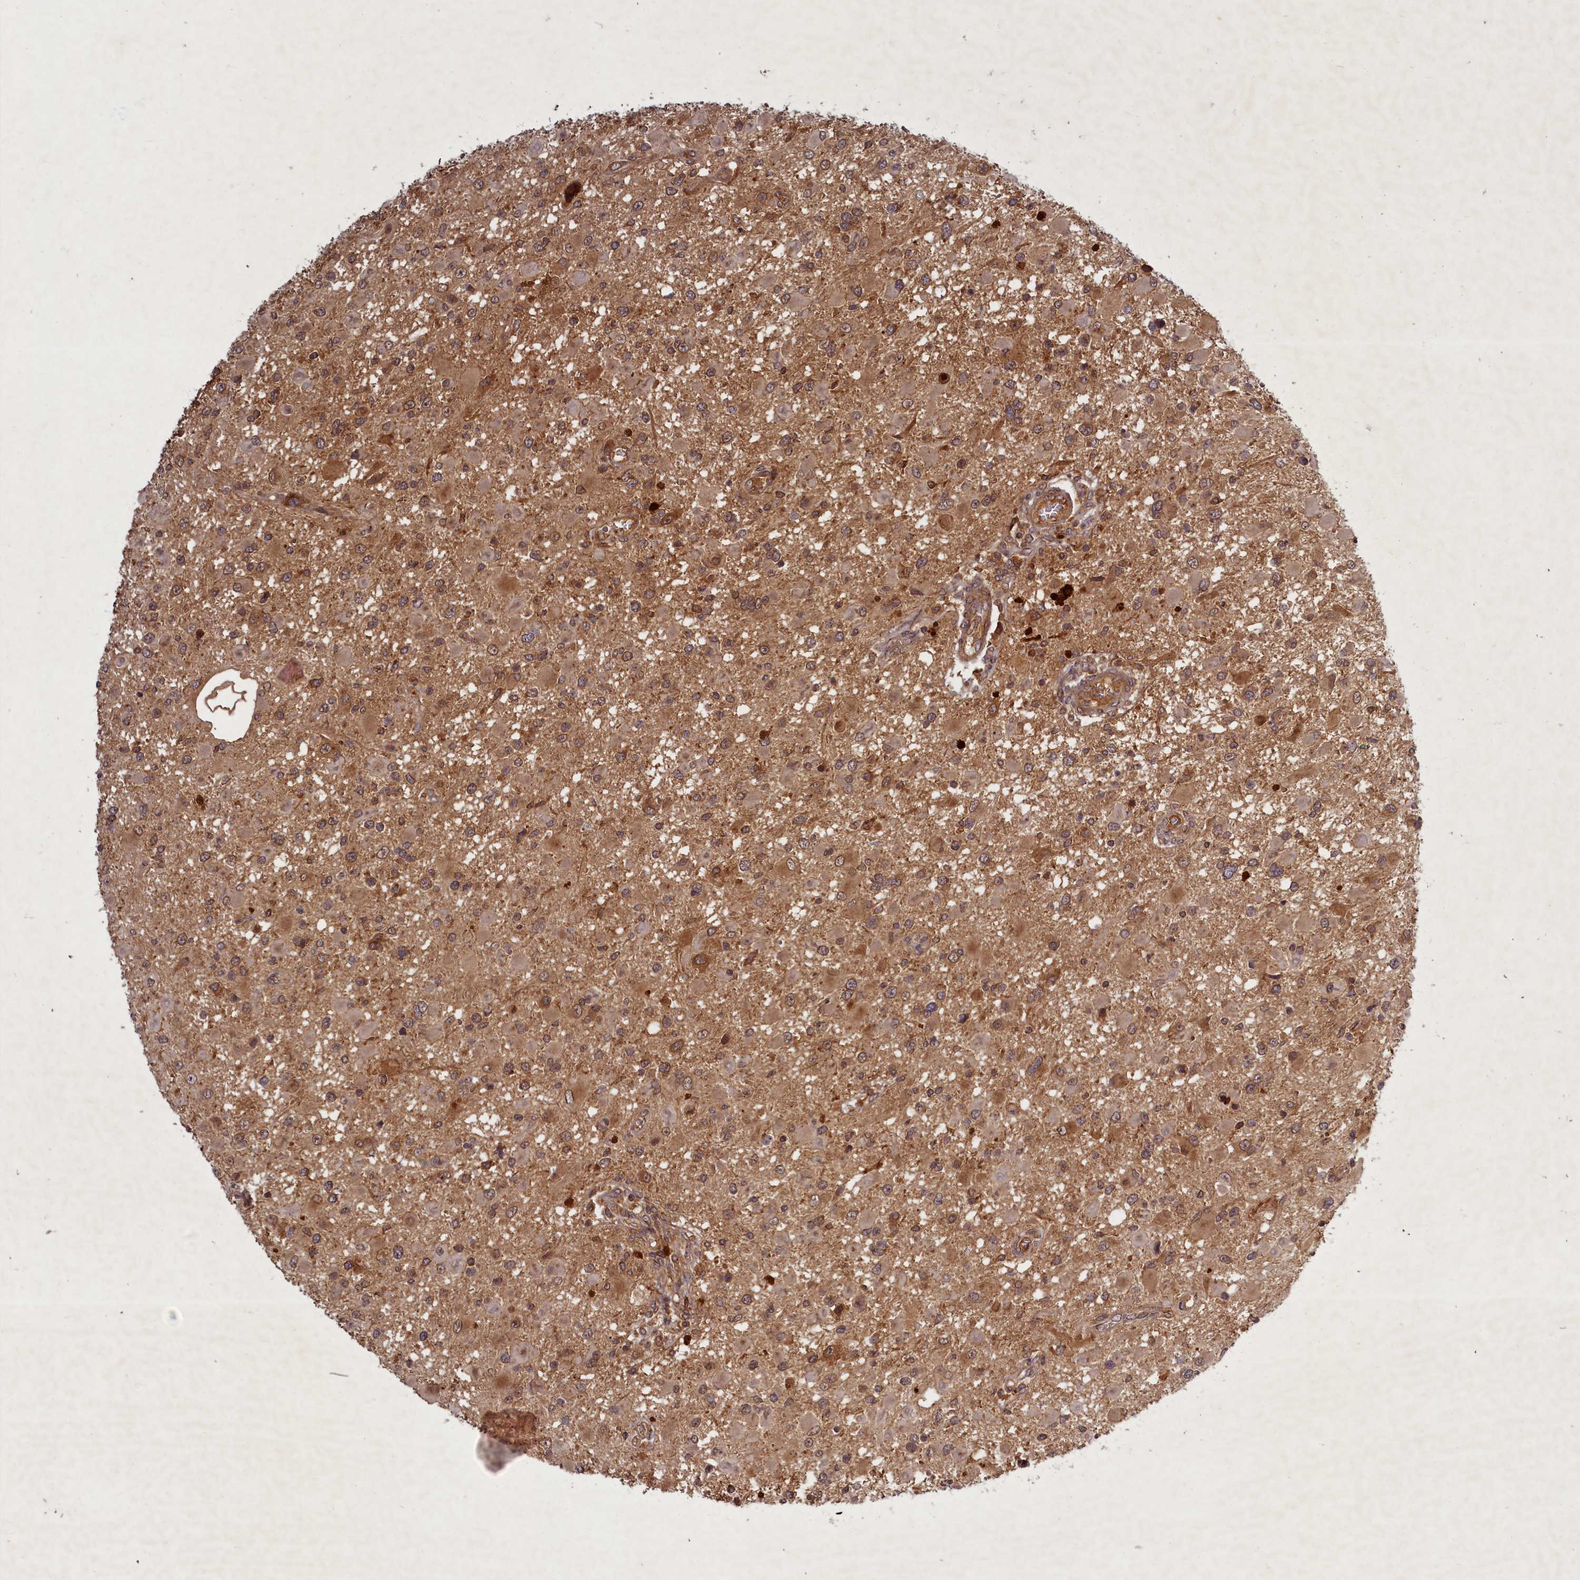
{"staining": {"intensity": "moderate", "quantity": ">75%", "location": "cytoplasmic/membranous"}, "tissue": "glioma", "cell_type": "Tumor cells", "image_type": "cancer", "snomed": [{"axis": "morphology", "description": "Glioma, malignant, High grade"}, {"axis": "topography", "description": "Brain"}], "caption": "Immunohistochemistry of human glioma shows medium levels of moderate cytoplasmic/membranous staining in approximately >75% of tumor cells. Nuclei are stained in blue.", "gene": "BICD1", "patient": {"sex": "male", "age": 53}}